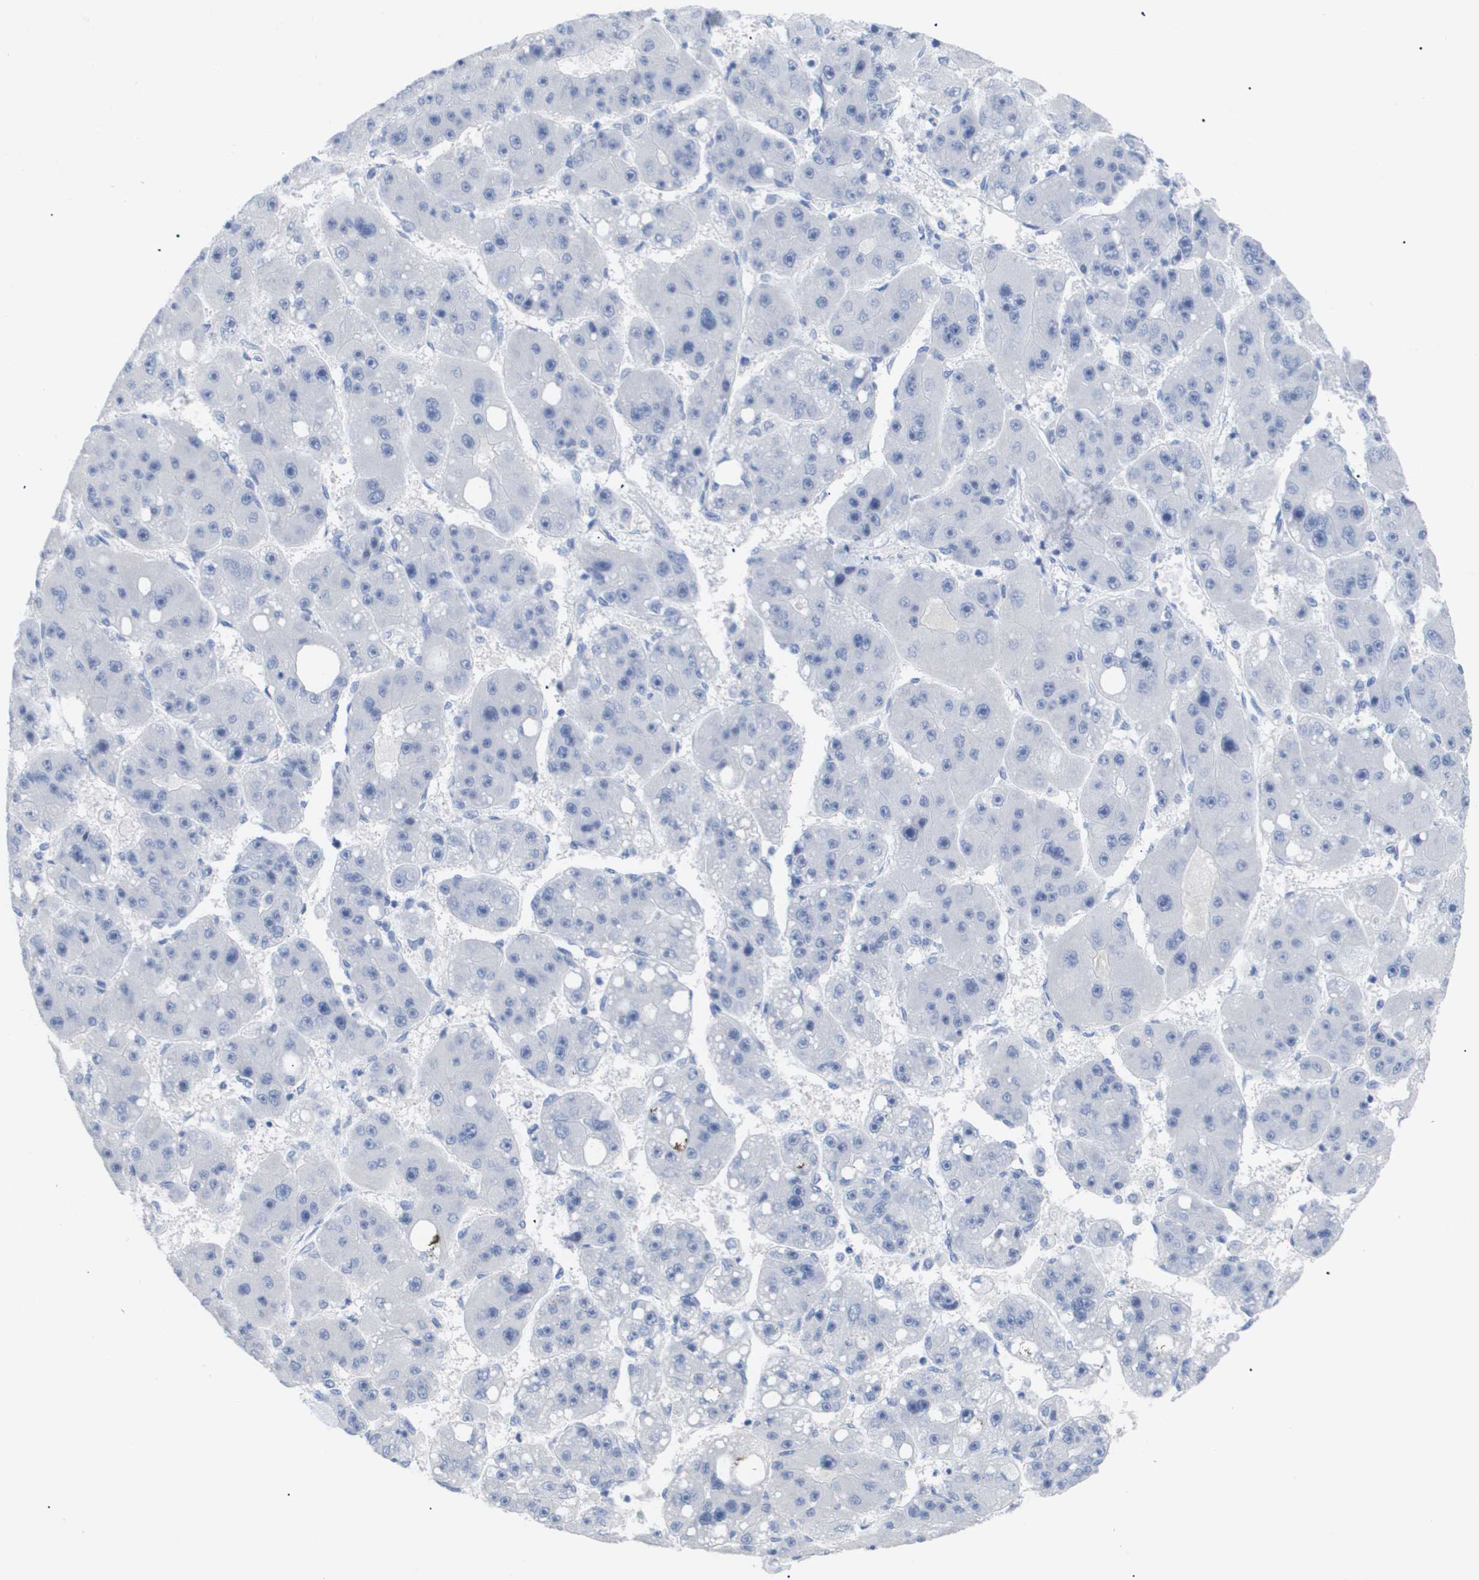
{"staining": {"intensity": "negative", "quantity": "none", "location": "none"}, "tissue": "liver cancer", "cell_type": "Tumor cells", "image_type": "cancer", "snomed": [{"axis": "morphology", "description": "Carcinoma, Hepatocellular, NOS"}, {"axis": "topography", "description": "Liver"}], "caption": "There is no significant expression in tumor cells of liver cancer (hepatocellular carcinoma).", "gene": "CAV3", "patient": {"sex": "female", "age": 61}}